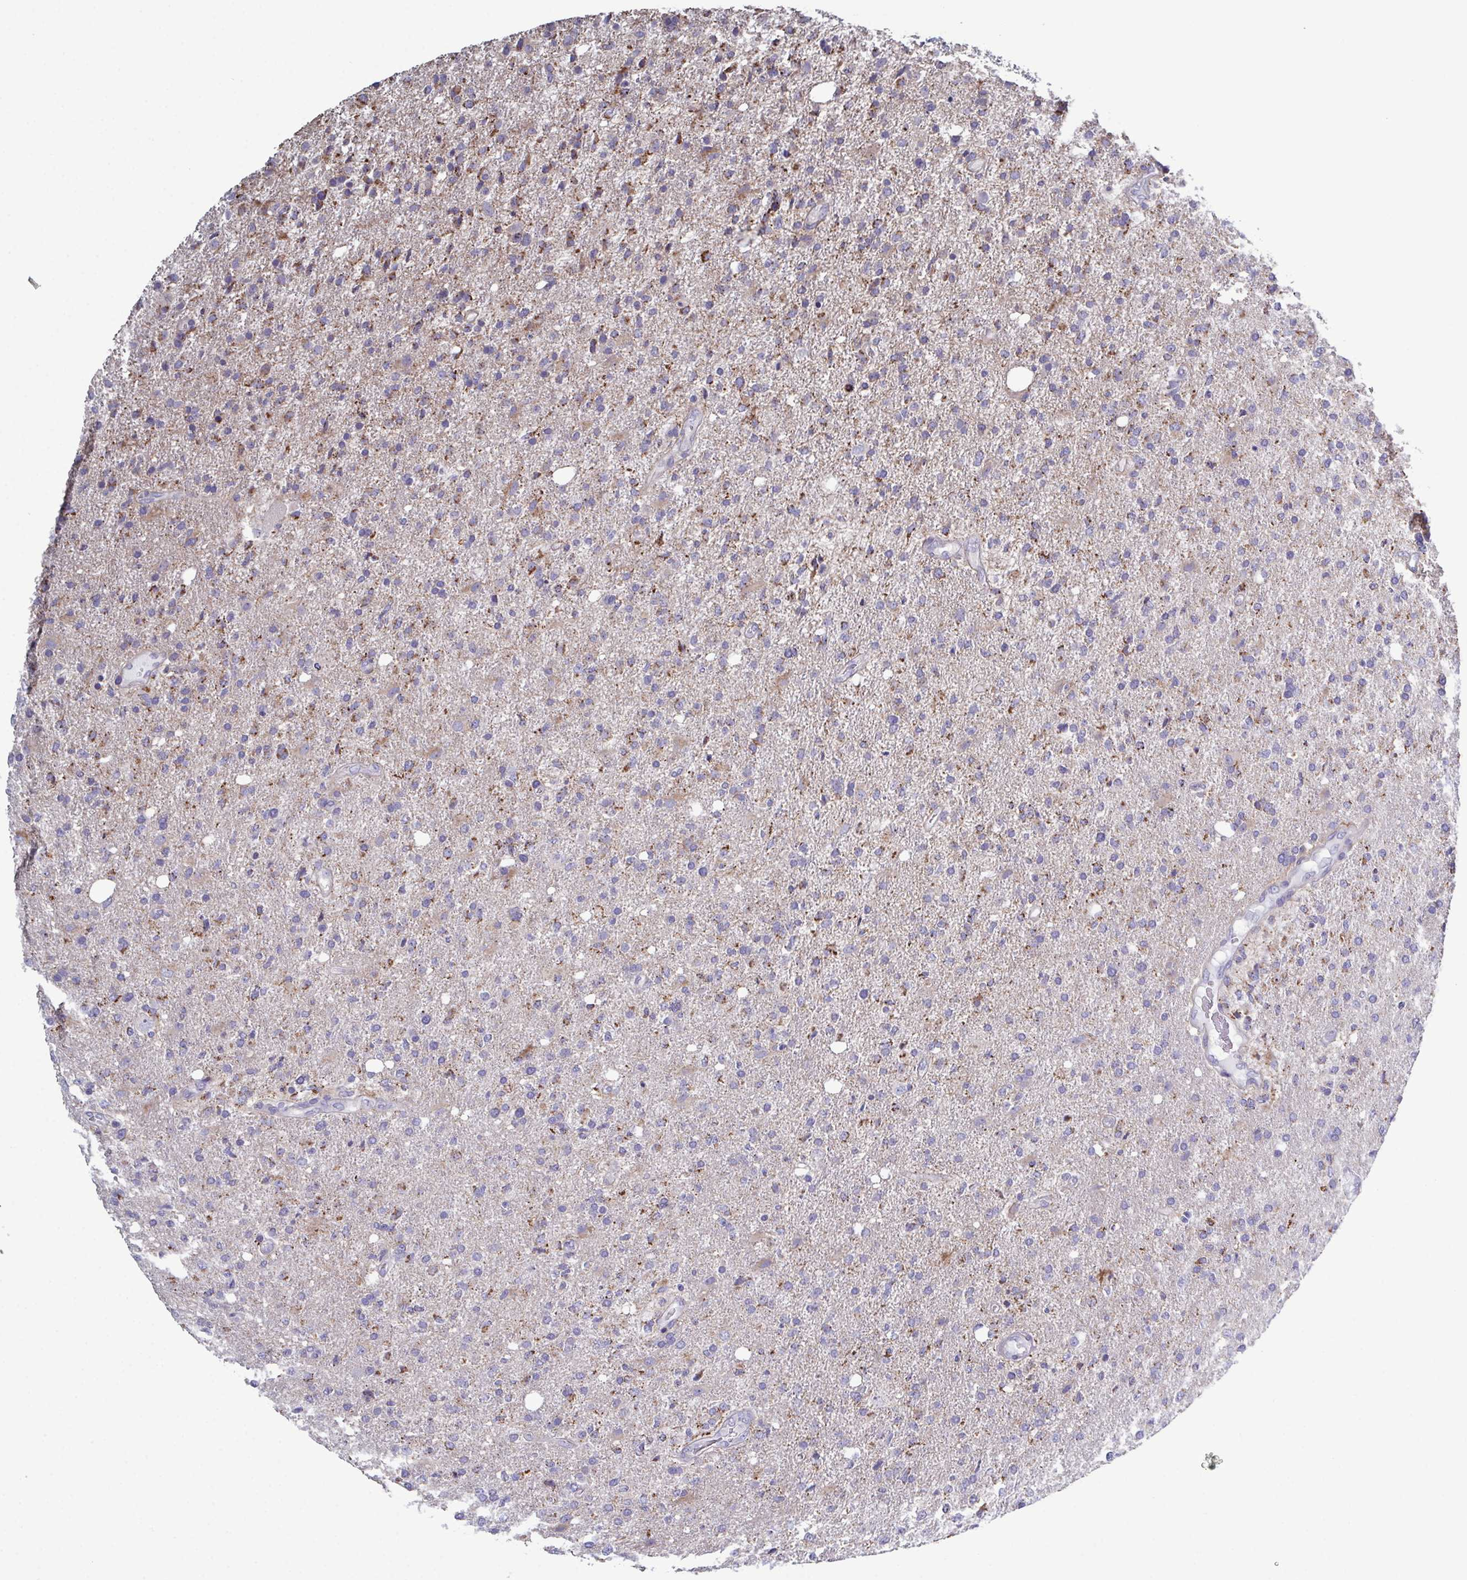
{"staining": {"intensity": "moderate", "quantity": "25%-75%", "location": "cytoplasmic/membranous"}, "tissue": "glioma", "cell_type": "Tumor cells", "image_type": "cancer", "snomed": [{"axis": "morphology", "description": "Glioma, malignant, High grade"}, {"axis": "topography", "description": "Cerebral cortex"}], "caption": "Tumor cells display medium levels of moderate cytoplasmic/membranous staining in about 25%-75% of cells in malignant high-grade glioma.", "gene": "GLDC", "patient": {"sex": "male", "age": 70}}